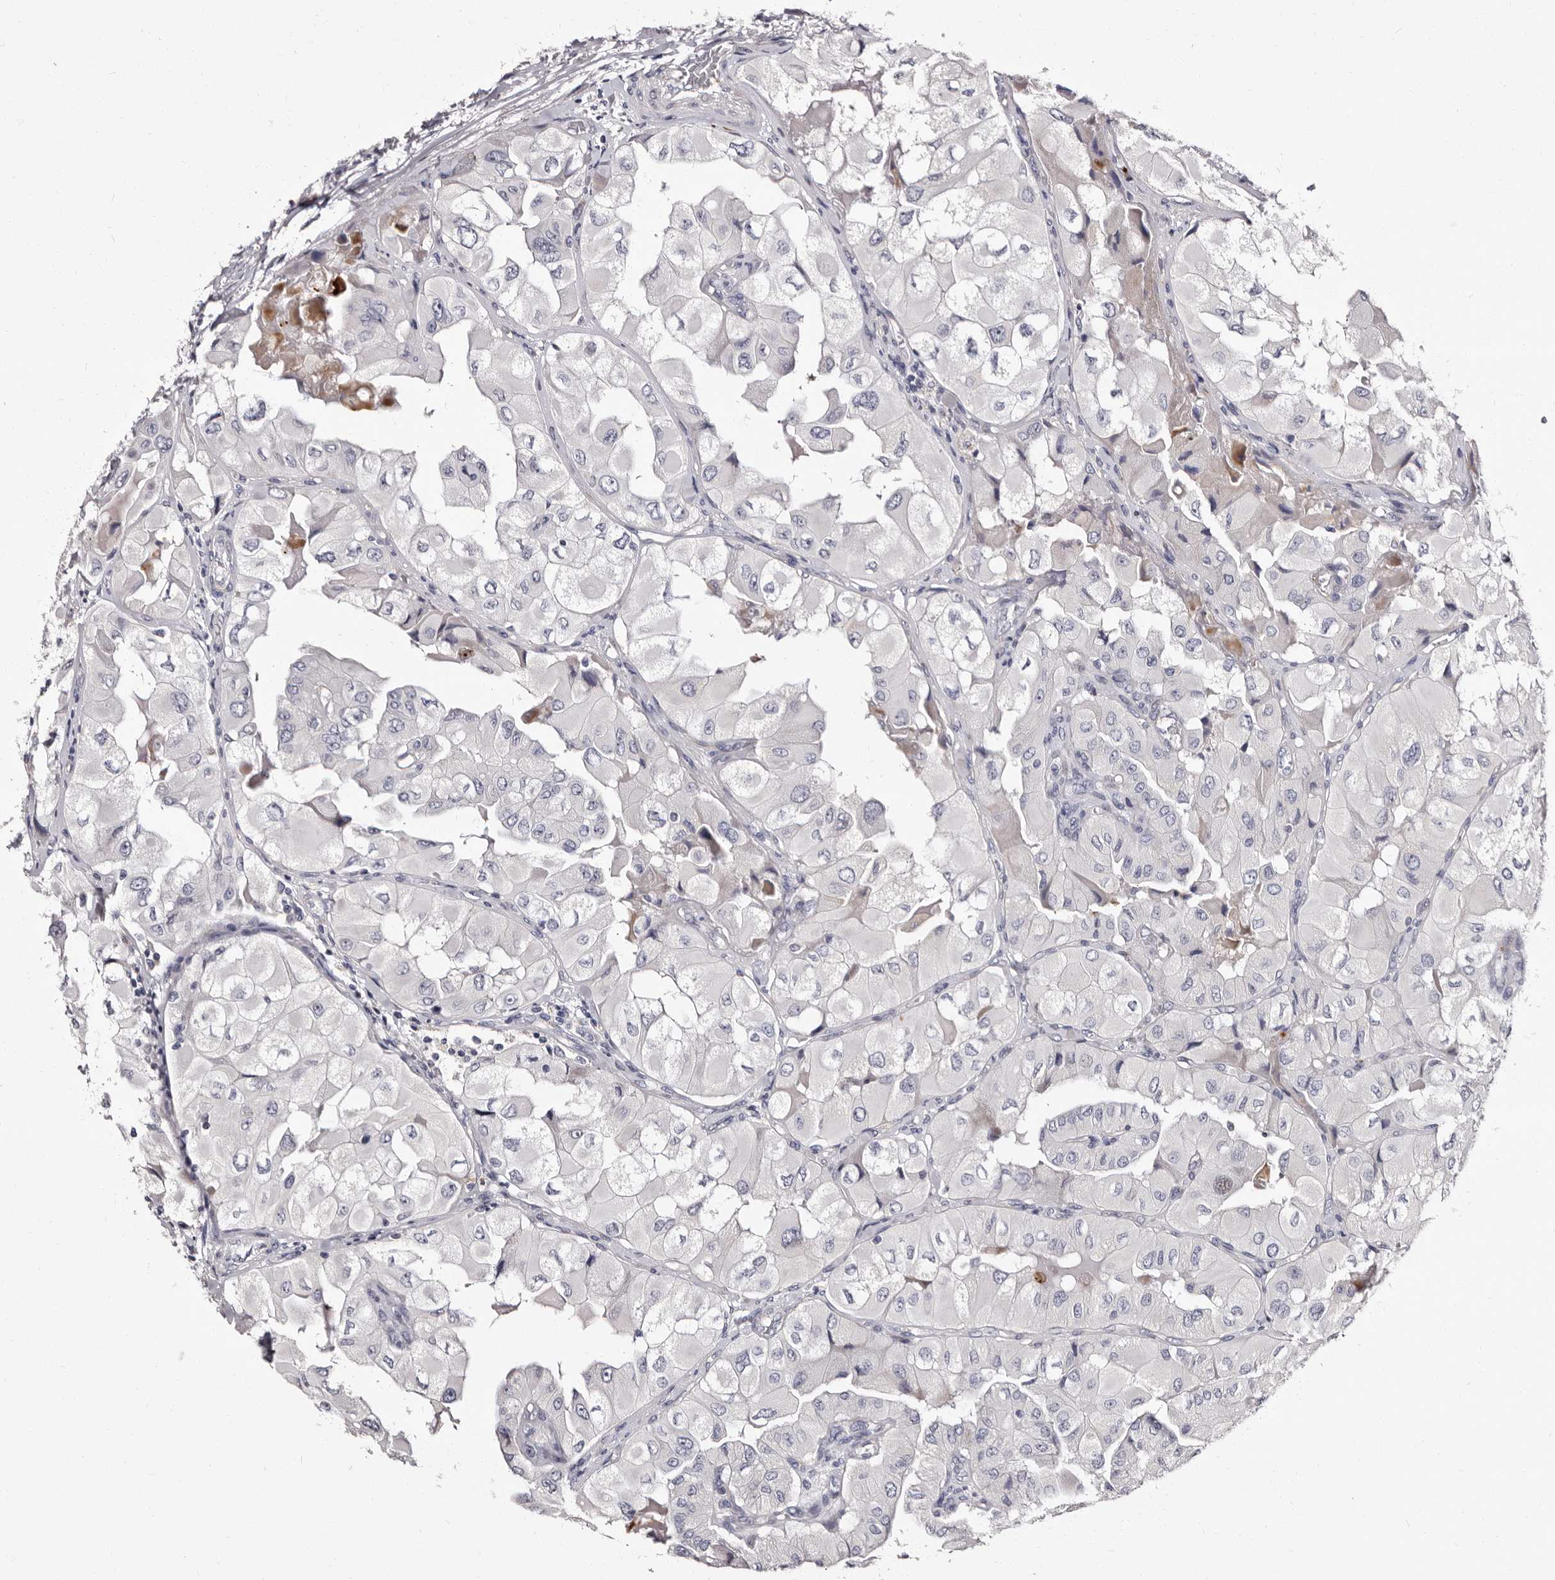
{"staining": {"intensity": "negative", "quantity": "none", "location": "none"}, "tissue": "thyroid cancer", "cell_type": "Tumor cells", "image_type": "cancer", "snomed": [{"axis": "morphology", "description": "Papillary adenocarcinoma, NOS"}, {"axis": "topography", "description": "Thyroid gland"}], "caption": "Immunohistochemistry histopathology image of human thyroid papillary adenocarcinoma stained for a protein (brown), which shows no expression in tumor cells.", "gene": "AUNIP", "patient": {"sex": "female", "age": 59}}